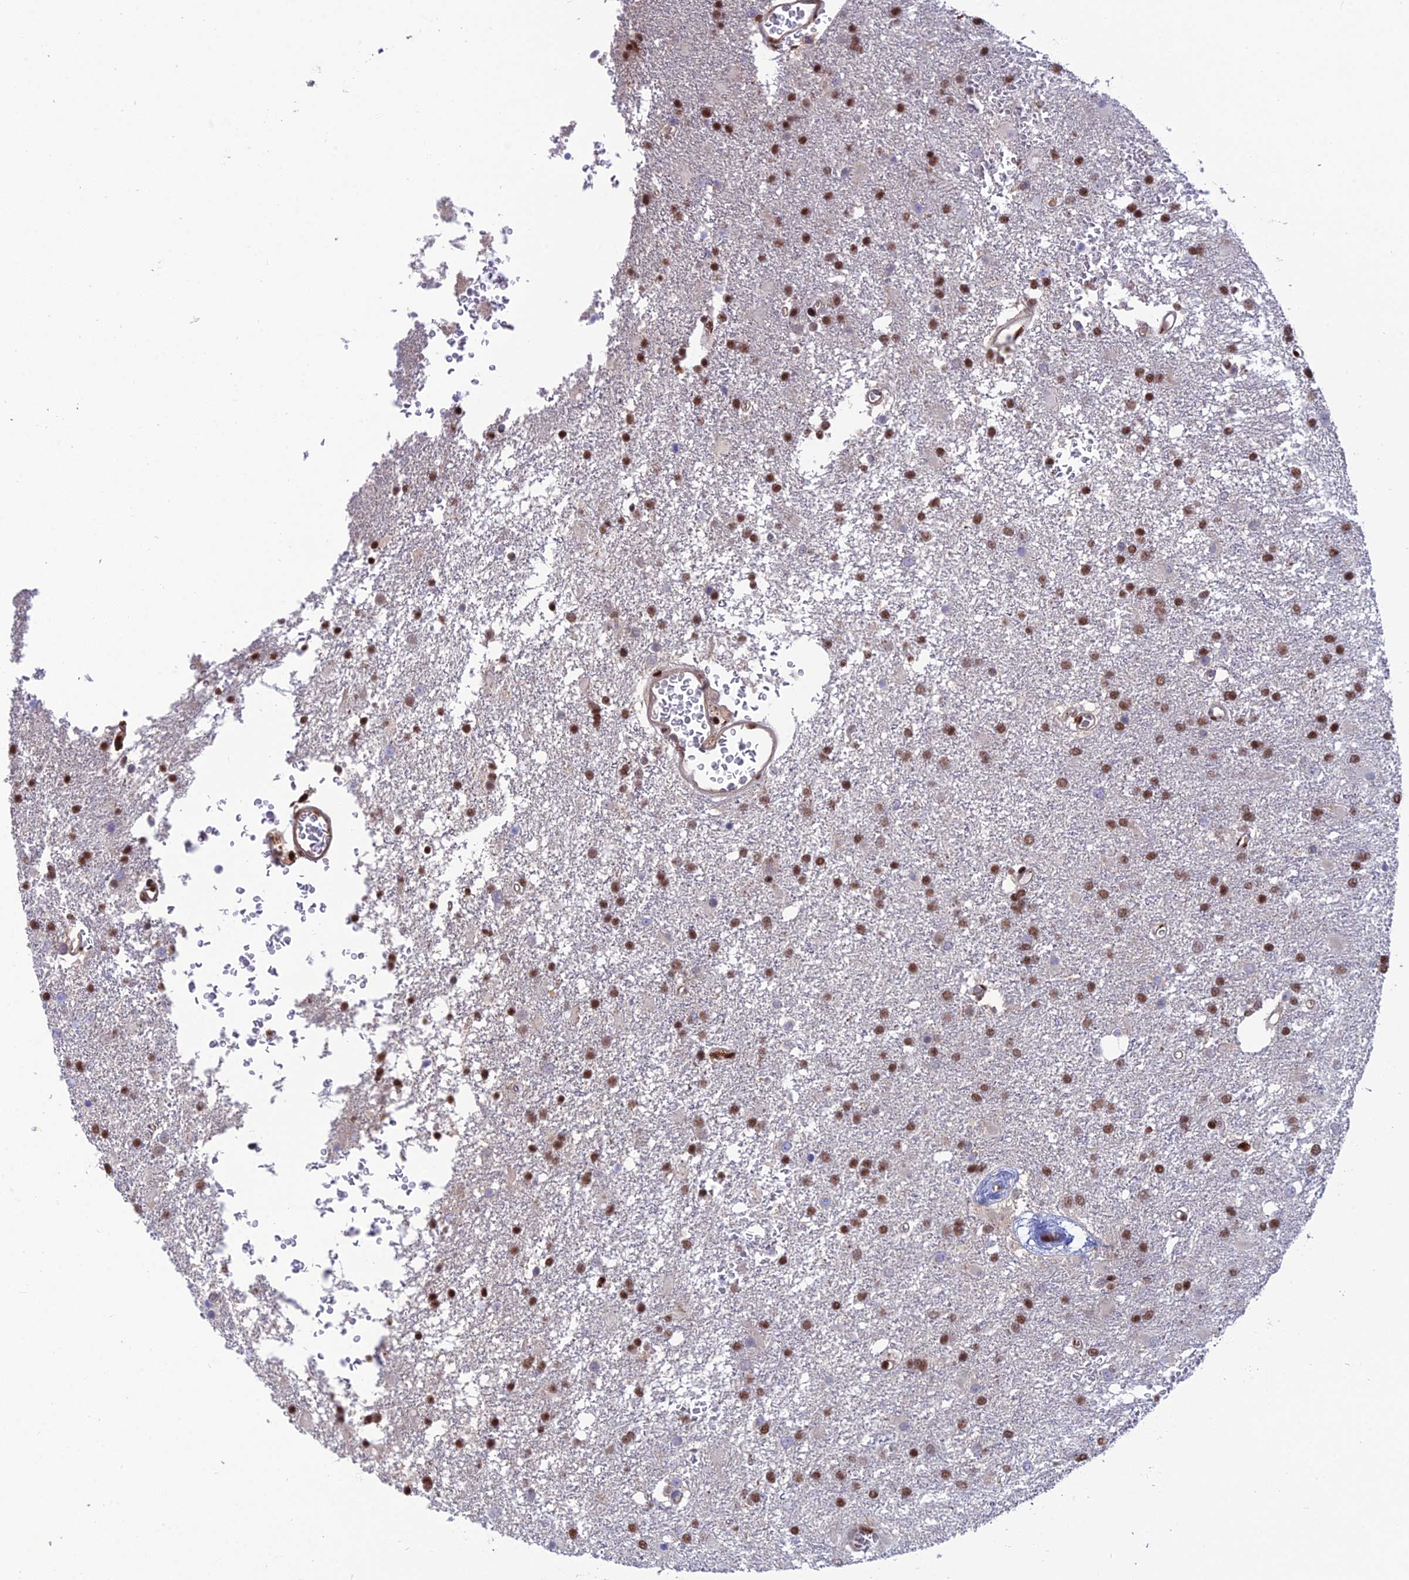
{"staining": {"intensity": "moderate", "quantity": ">75%", "location": "nuclear"}, "tissue": "glioma", "cell_type": "Tumor cells", "image_type": "cancer", "snomed": [{"axis": "morphology", "description": "Glioma, malignant, High grade"}, {"axis": "topography", "description": "Brain"}], "caption": "A high-resolution histopathology image shows immunohistochemistry staining of malignant glioma (high-grade), which displays moderate nuclear staining in about >75% of tumor cells. (IHC, brightfield microscopy, high magnification).", "gene": "DNPEP", "patient": {"sex": "female", "age": 74}}